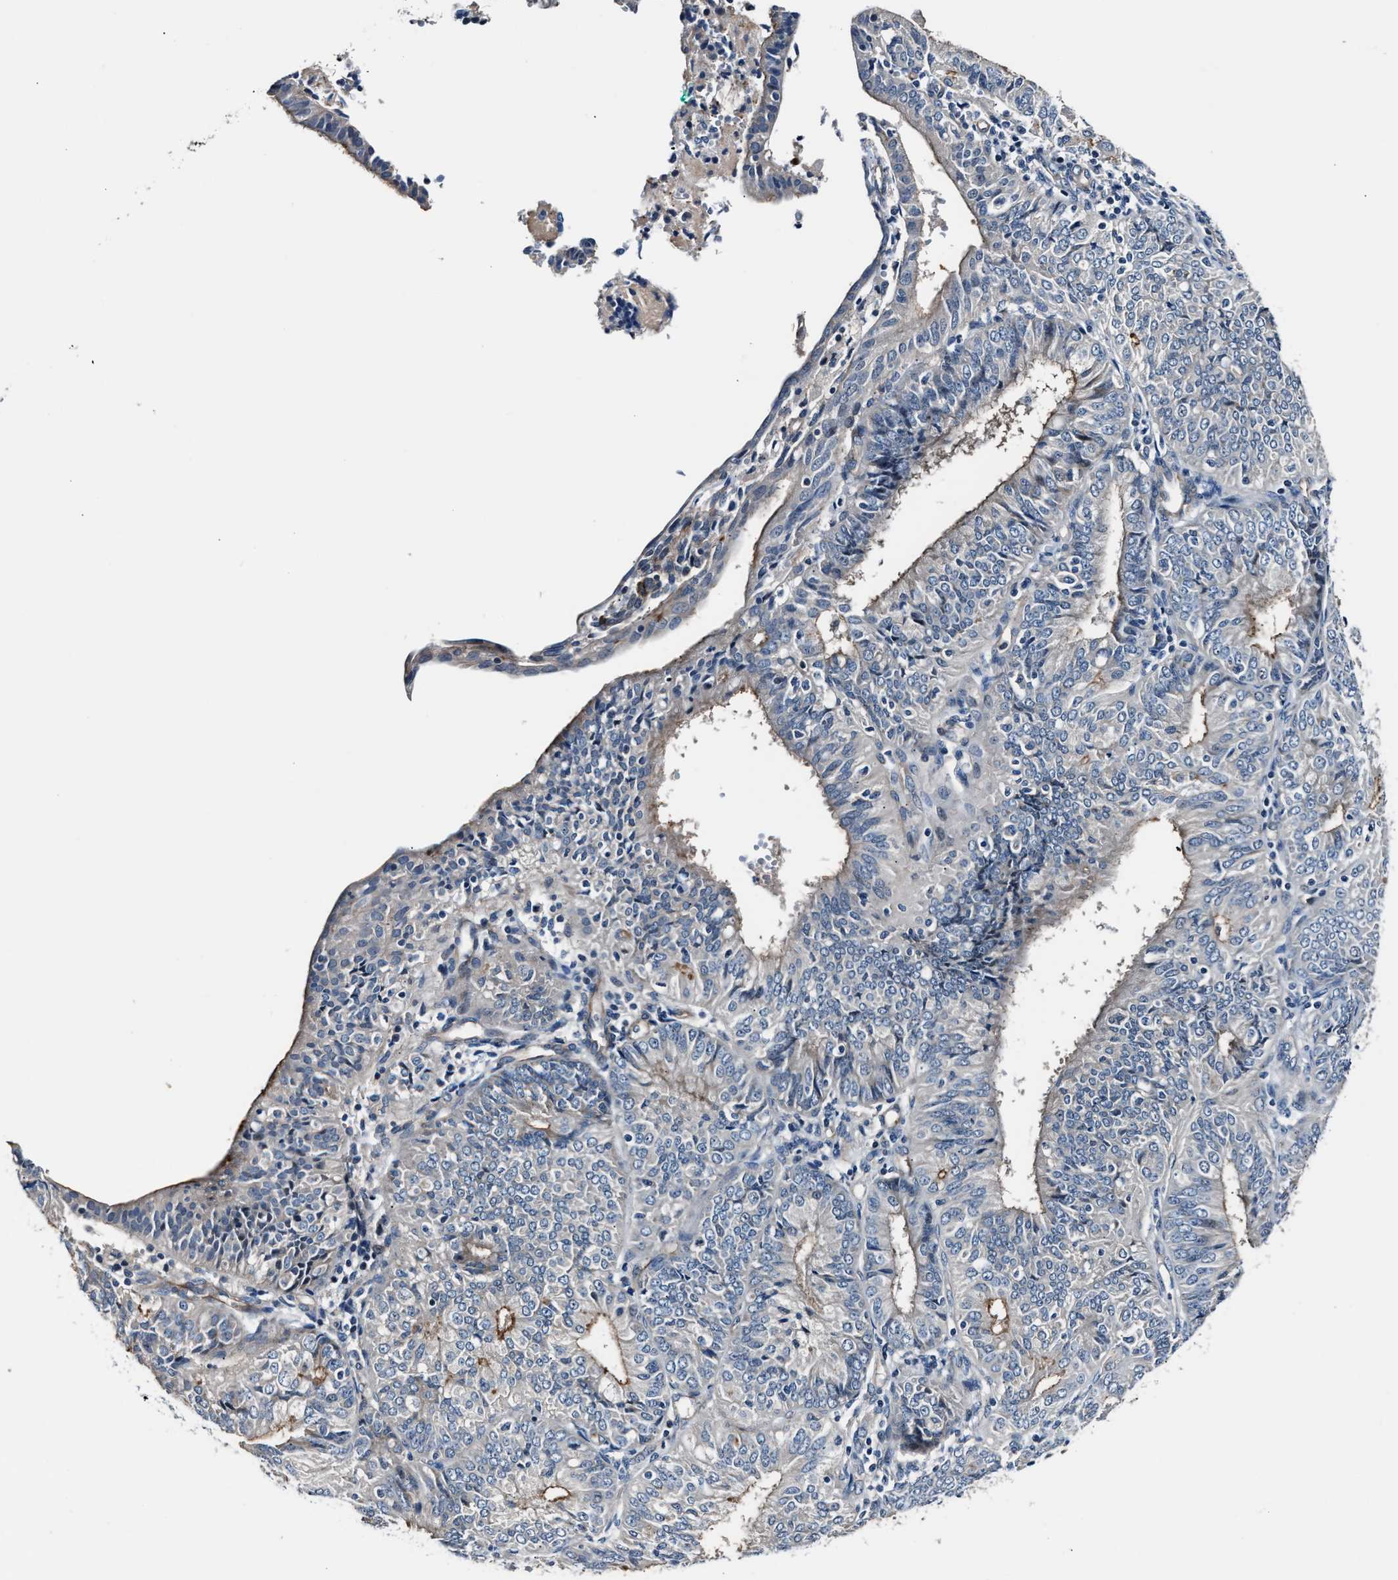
{"staining": {"intensity": "weak", "quantity": "<25%", "location": "cytoplasmic/membranous"}, "tissue": "endometrial cancer", "cell_type": "Tumor cells", "image_type": "cancer", "snomed": [{"axis": "morphology", "description": "Adenocarcinoma, NOS"}, {"axis": "topography", "description": "Endometrium"}], "caption": "Tumor cells are negative for brown protein staining in adenocarcinoma (endometrial).", "gene": "MPDZ", "patient": {"sex": "female", "age": 58}}